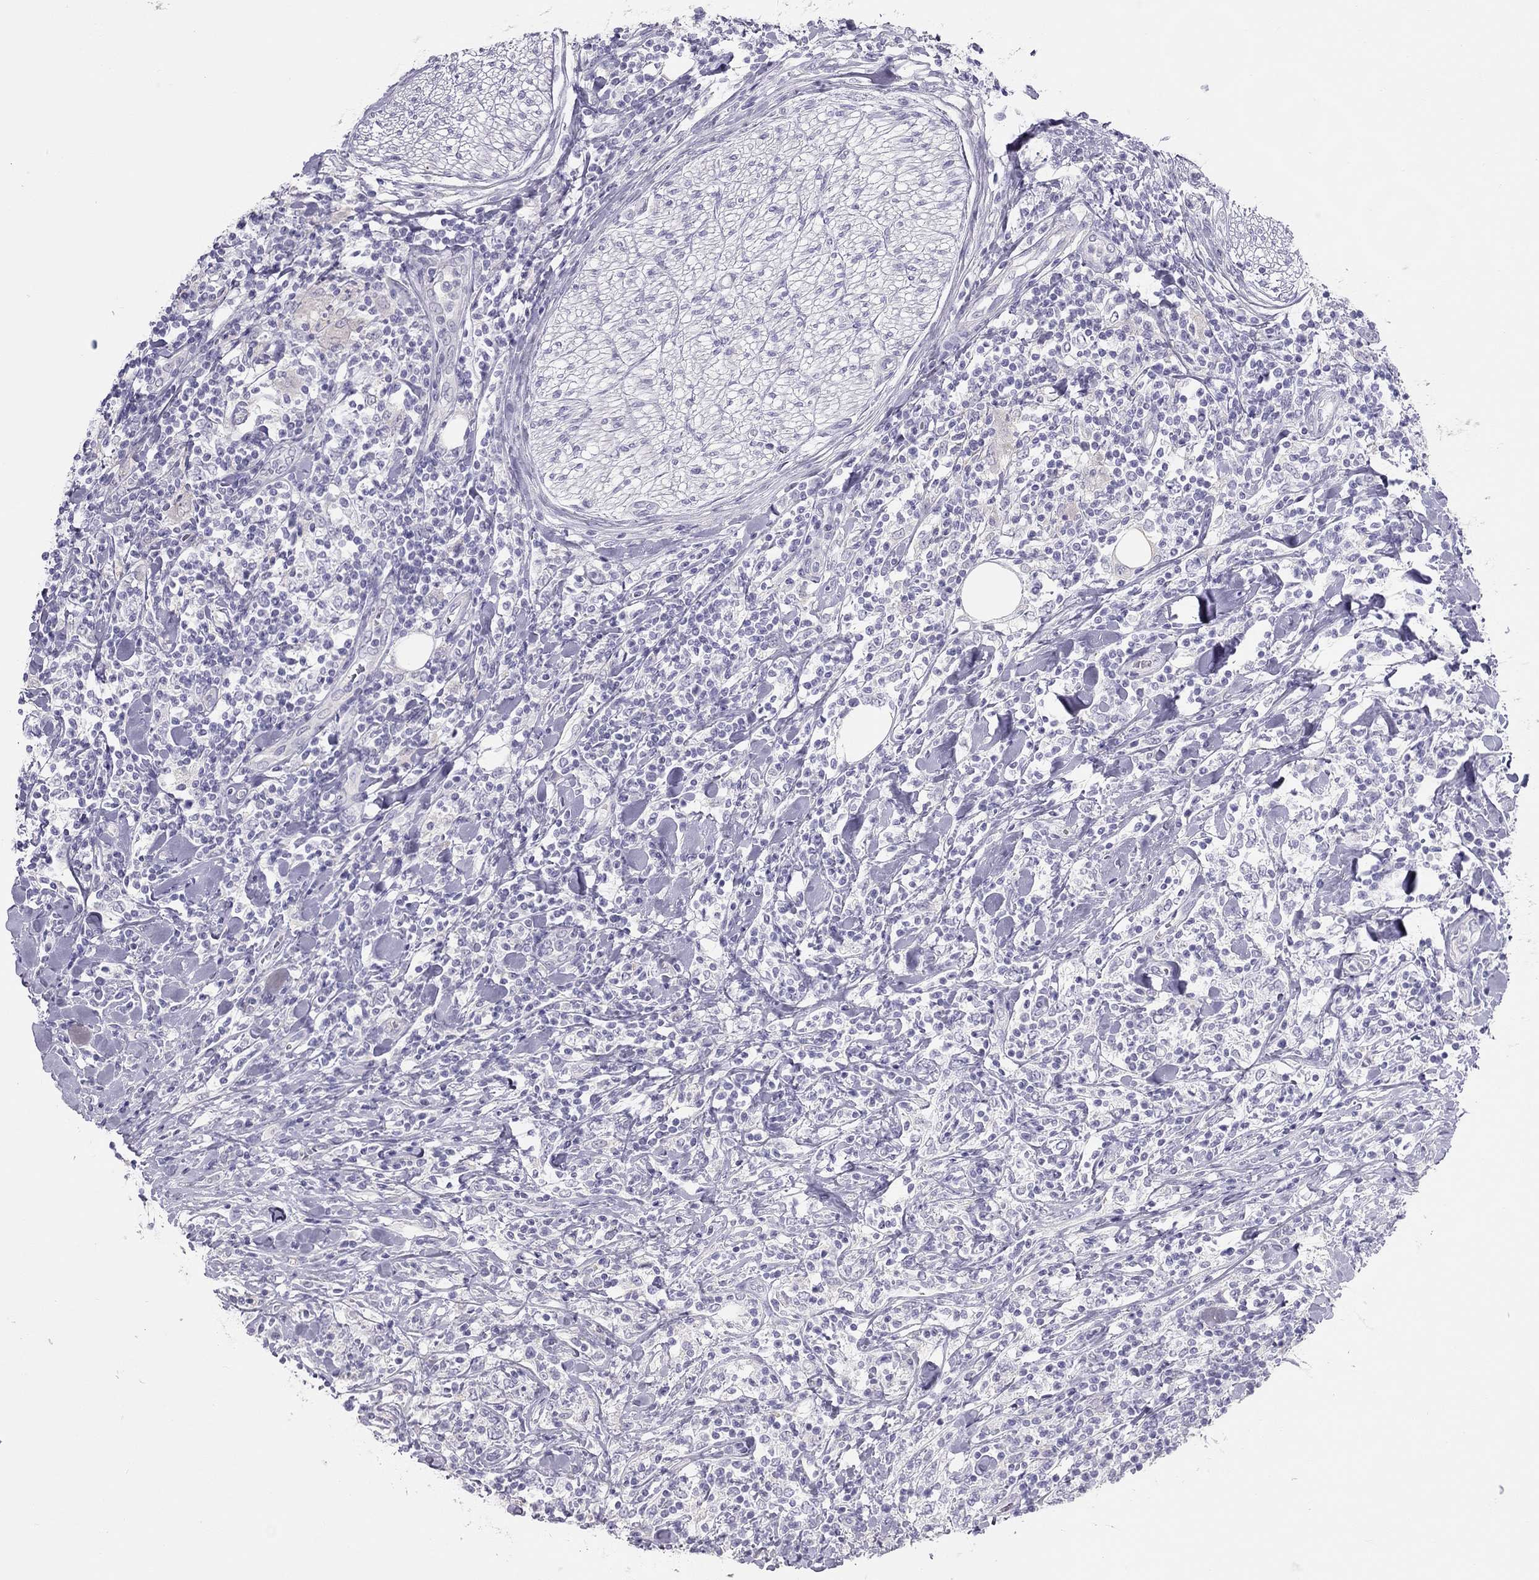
{"staining": {"intensity": "negative", "quantity": "none", "location": "none"}, "tissue": "lymphoma", "cell_type": "Tumor cells", "image_type": "cancer", "snomed": [{"axis": "morphology", "description": "Malignant lymphoma, non-Hodgkin's type, High grade"}, {"axis": "topography", "description": "Lymph node"}], "caption": "Tumor cells are negative for protein expression in human lymphoma. (DAB (3,3'-diaminobenzidine) IHC, high magnification).", "gene": "SPATA12", "patient": {"sex": "female", "age": 84}}